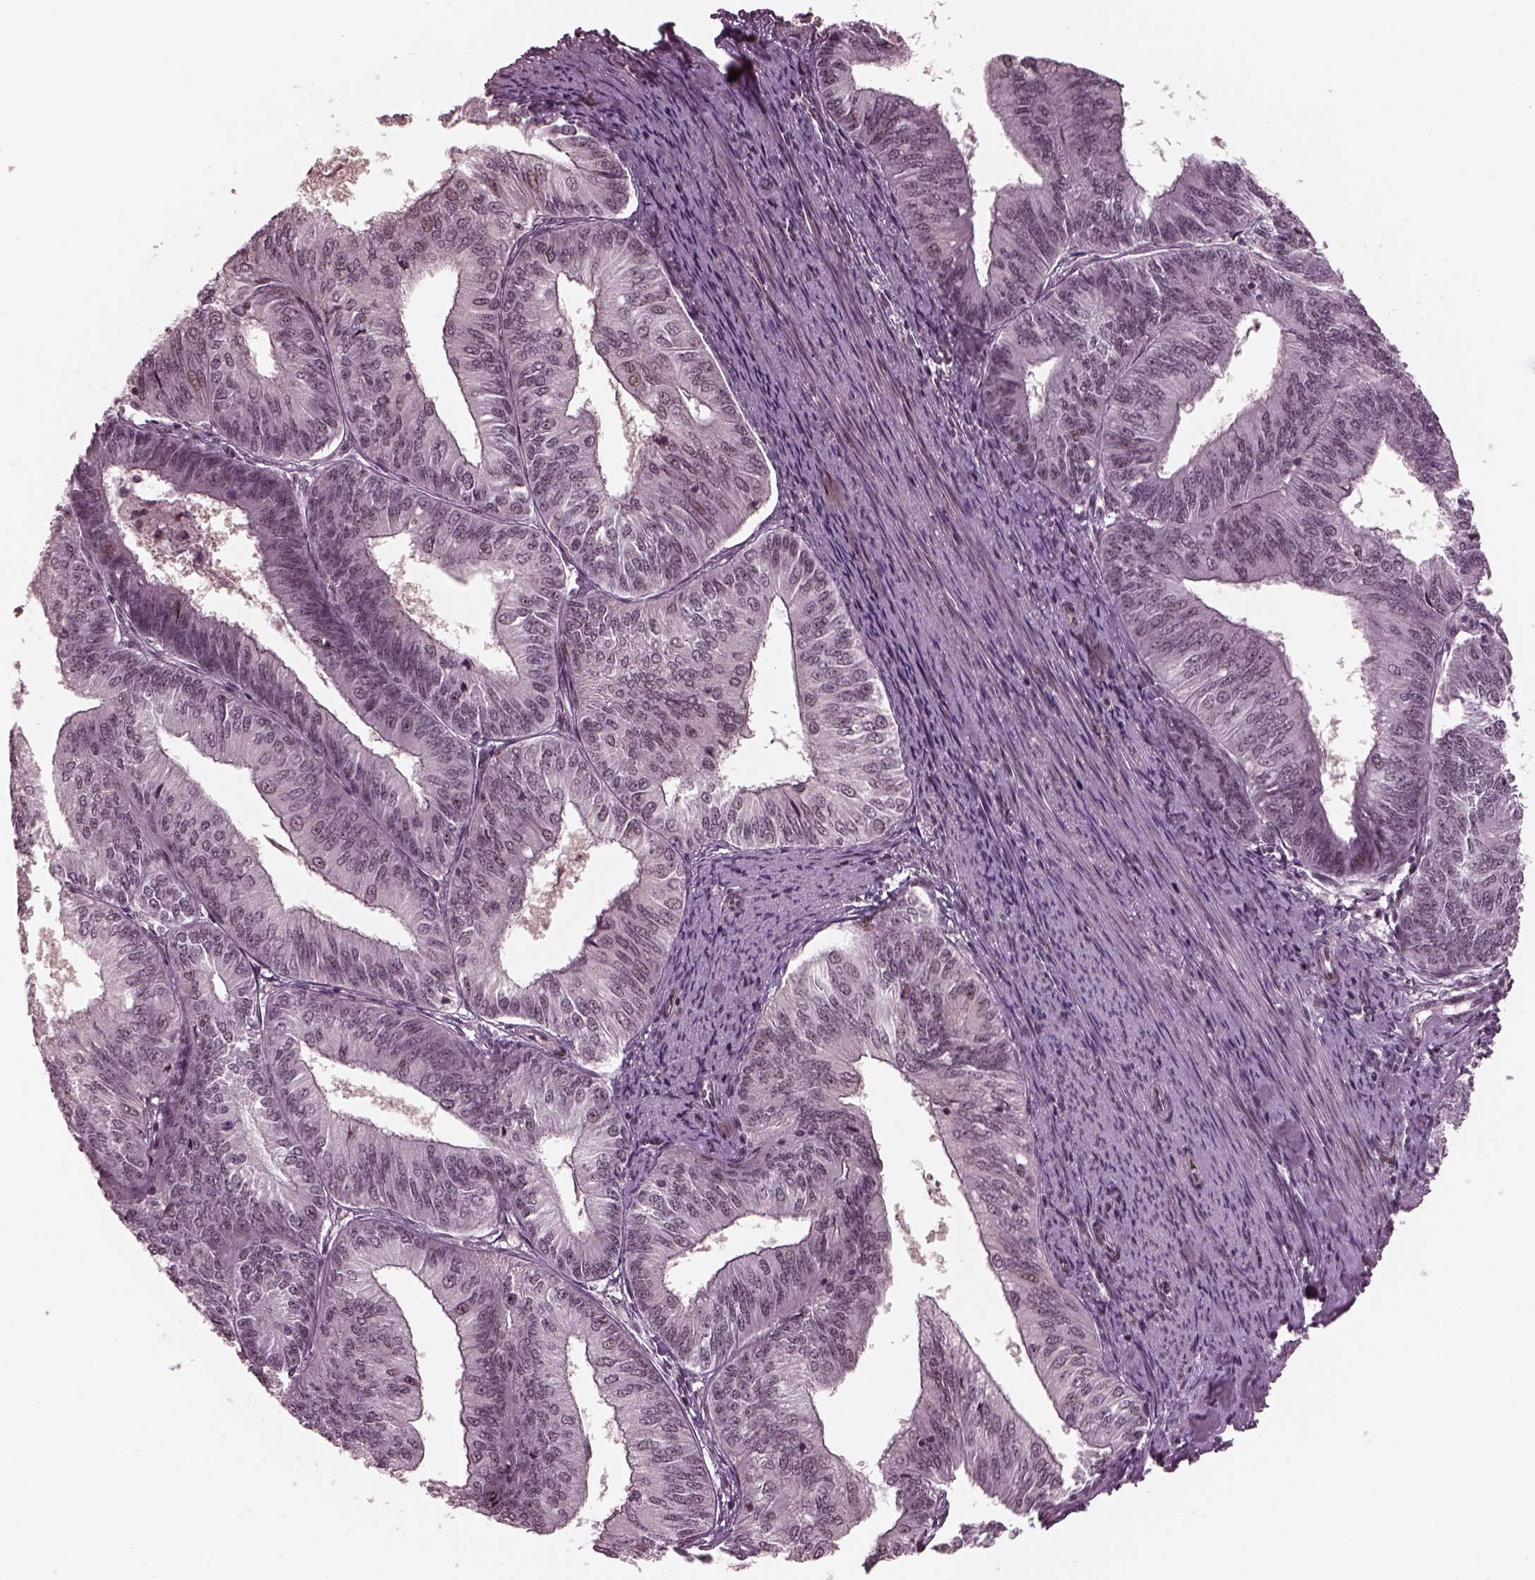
{"staining": {"intensity": "negative", "quantity": "none", "location": "none"}, "tissue": "endometrial cancer", "cell_type": "Tumor cells", "image_type": "cancer", "snomed": [{"axis": "morphology", "description": "Adenocarcinoma, NOS"}, {"axis": "topography", "description": "Endometrium"}], "caption": "Endometrial cancer (adenocarcinoma) was stained to show a protein in brown. There is no significant expression in tumor cells.", "gene": "TRIB3", "patient": {"sex": "female", "age": 58}}